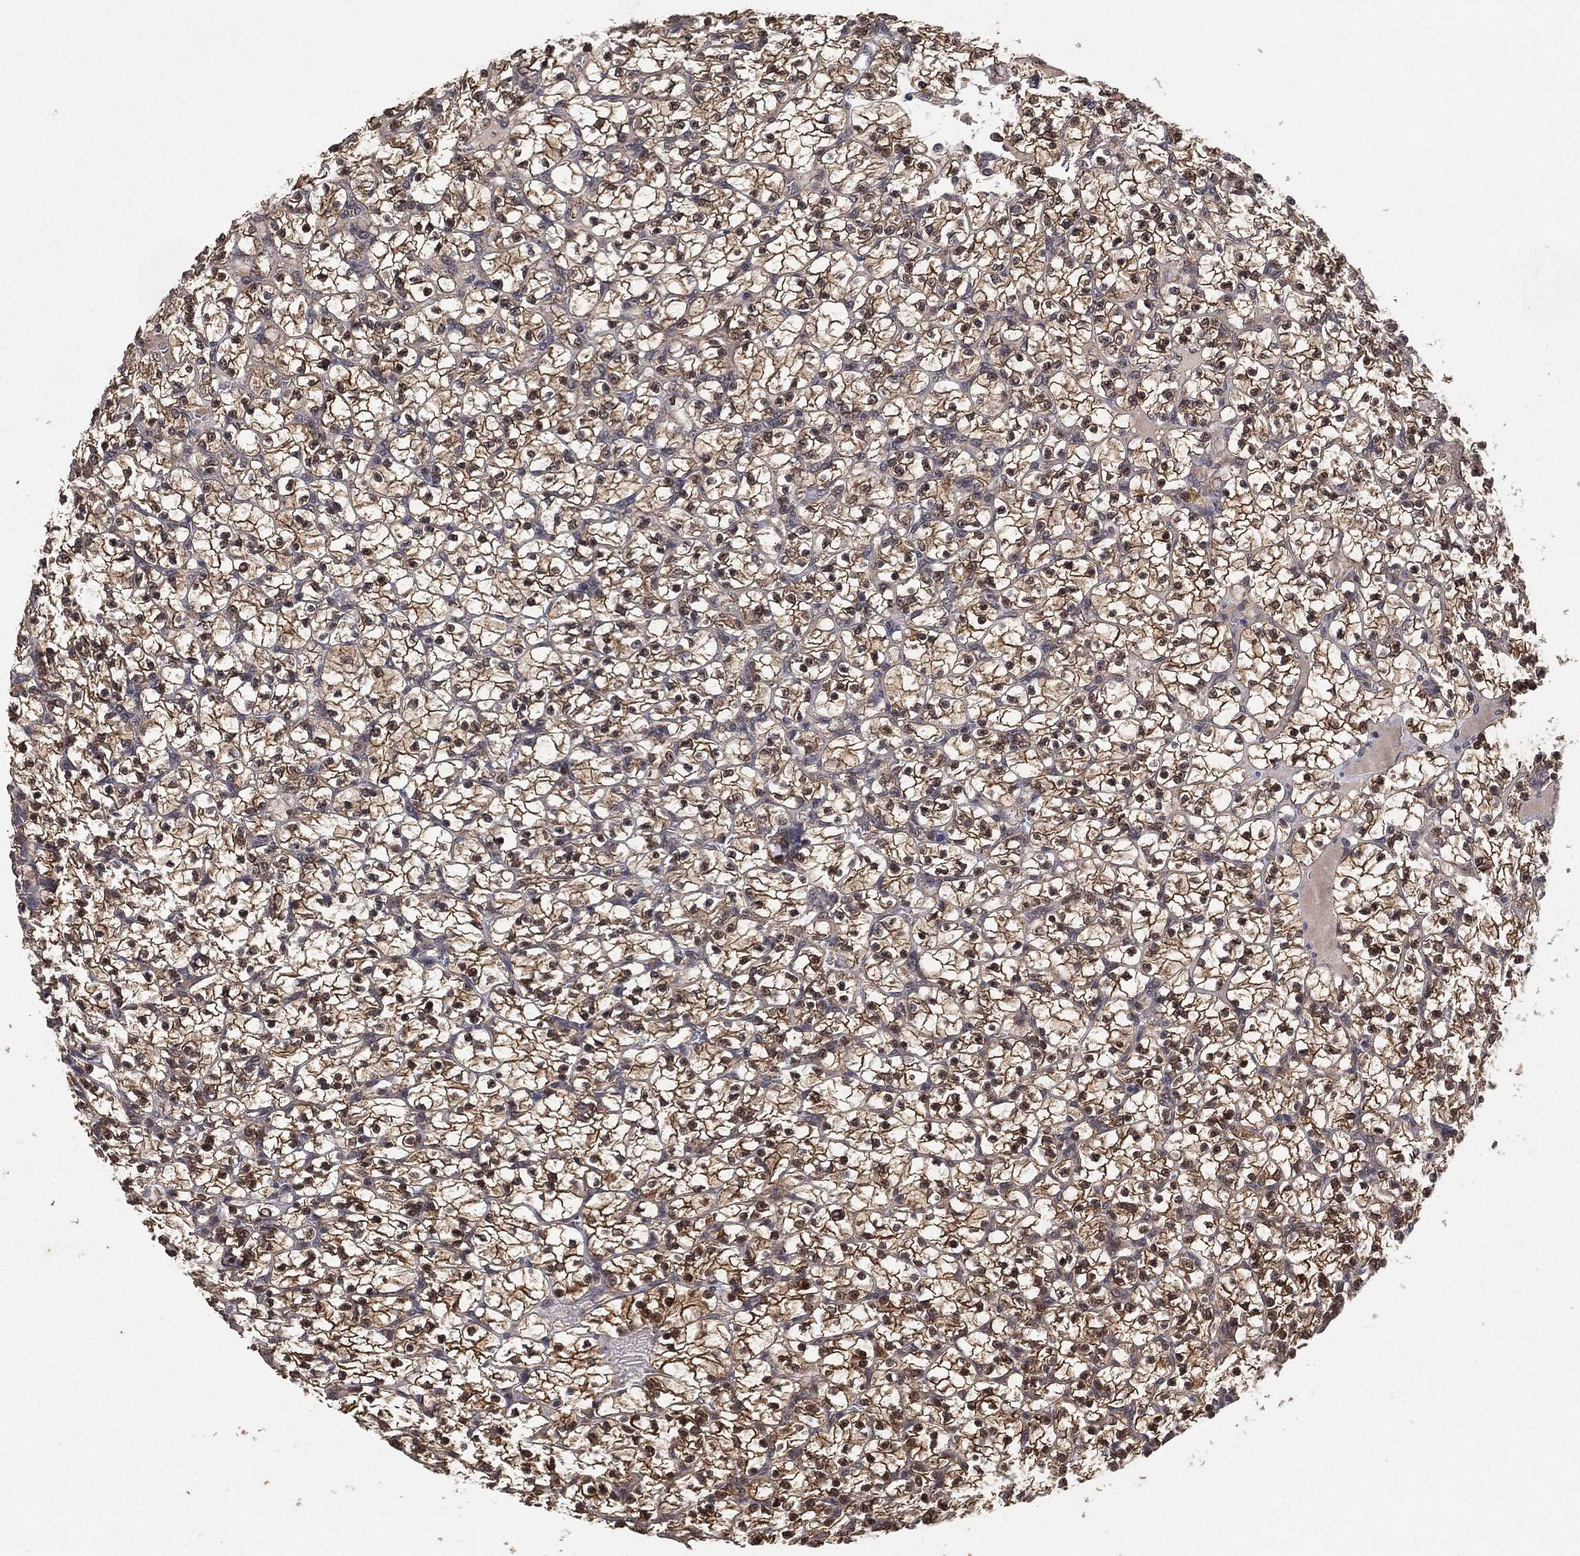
{"staining": {"intensity": "moderate", "quantity": "25%-75%", "location": "cytoplasmic/membranous,nuclear"}, "tissue": "renal cancer", "cell_type": "Tumor cells", "image_type": "cancer", "snomed": [{"axis": "morphology", "description": "Adenocarcinoma, NOS"}, {"axis": "topography", "description": "Kidney"}], "caption": "Immunohistochemical staining of renal adenocarcinoma exhibits moderate cytoplasmic/membranous and nuclear protein expression in about 25%-75% of tumor cells.", "gene": "NELFCD", "patient": {"sex": "female", "age": 89}}